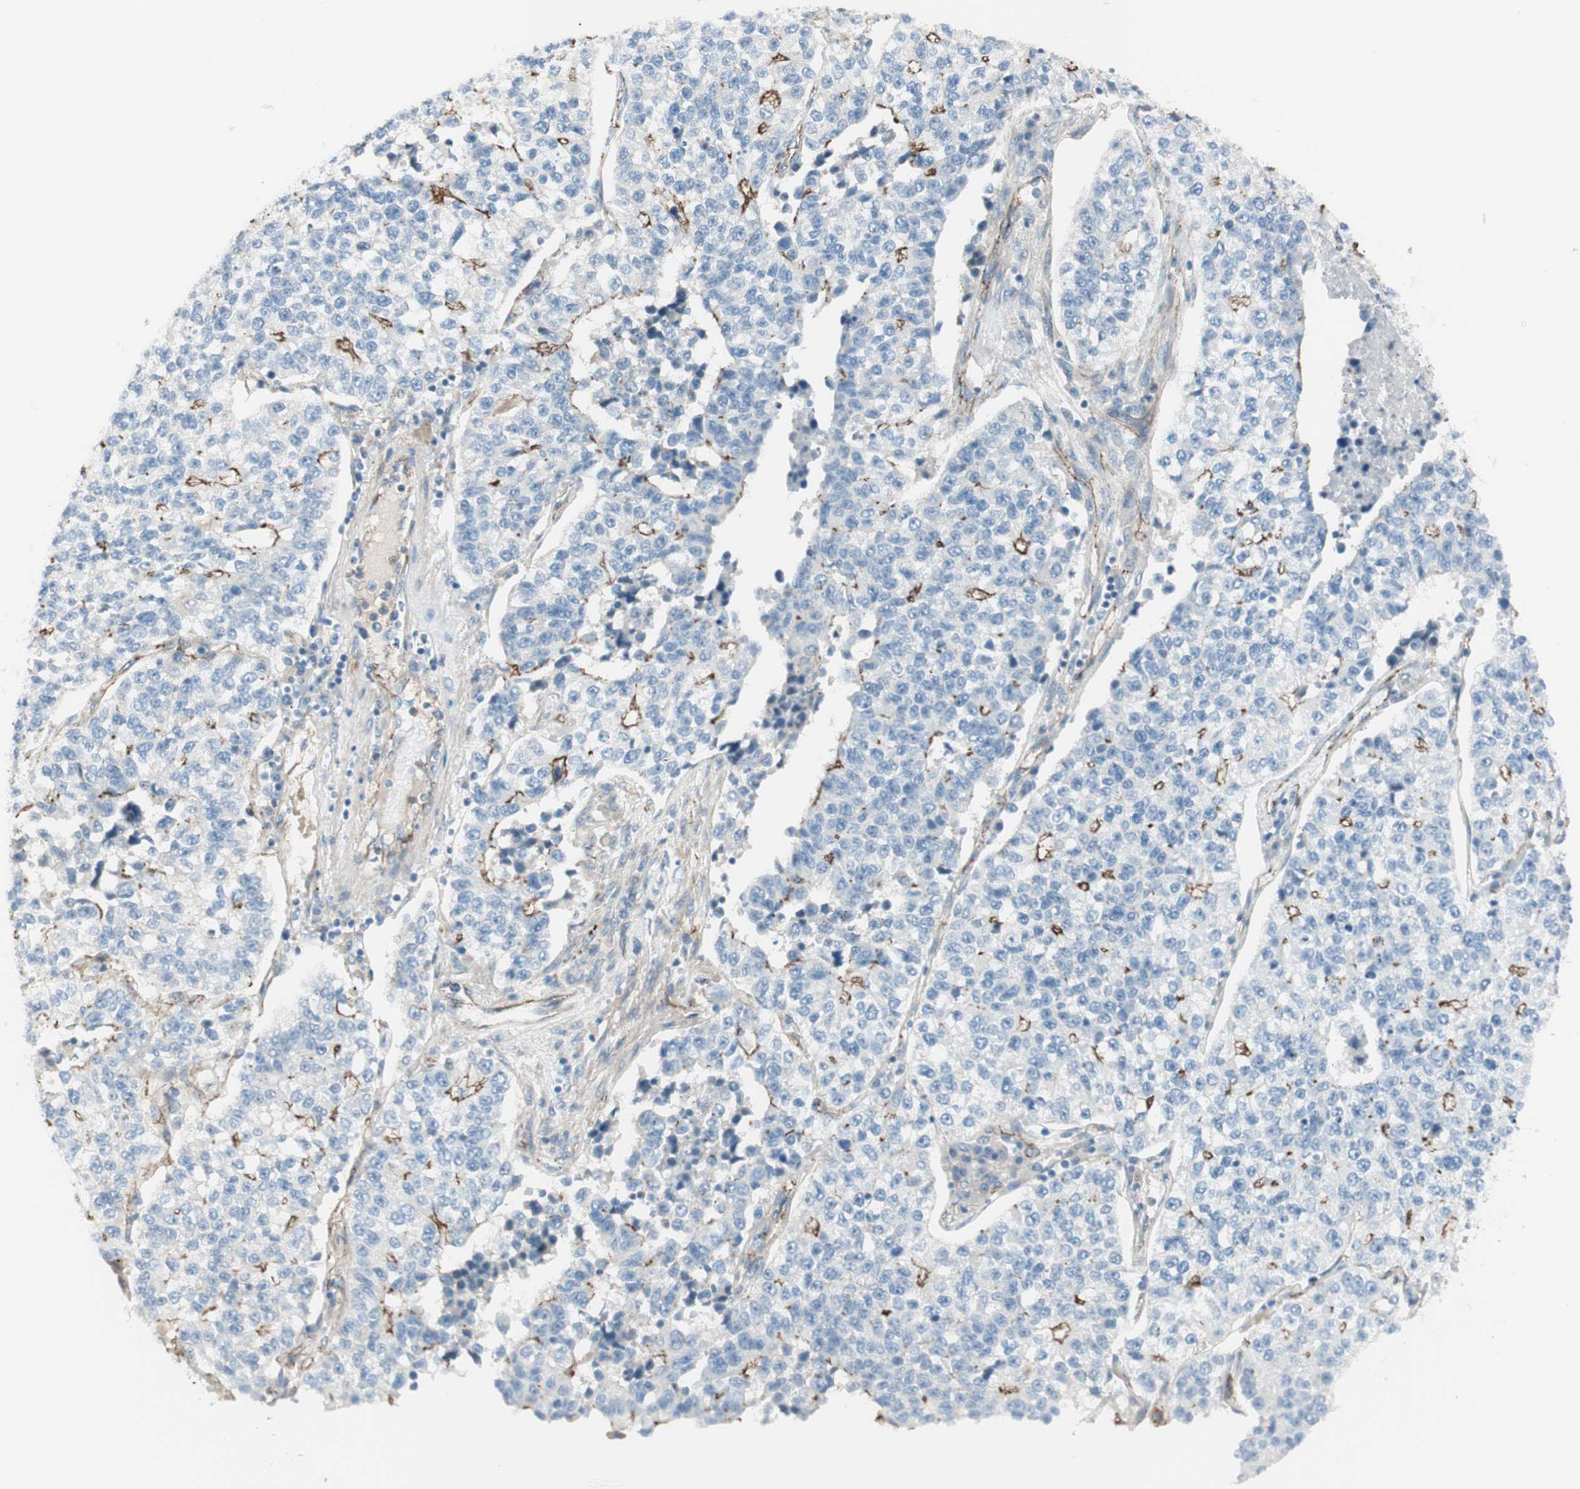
{"staining": {"intensity": "moderate", "quantity": "<25%", "location": "none"}, "tissue": "lung cancer", "cell_type": "Tumor cells", "image_type": "cancer", "snomed": [{"axis": "morphology", "description": "Adenocarcinoma, NOS"}, {"axis": "topography", "description": "Lung"}], "caption": "Immunohistochemistry (IHC) of lung cancer (adenocarcinoma) demonstrates low levels of moderate None positivity in about <25% of tumor cells. The staining was performed using DAB (3,3'-diaminobenzidine), with brown indicating positive protein expression. Nuclei are stained blue with hematoxylin.", "gene": "TJP1", "patient": {"sex": "male", "age": 49}}